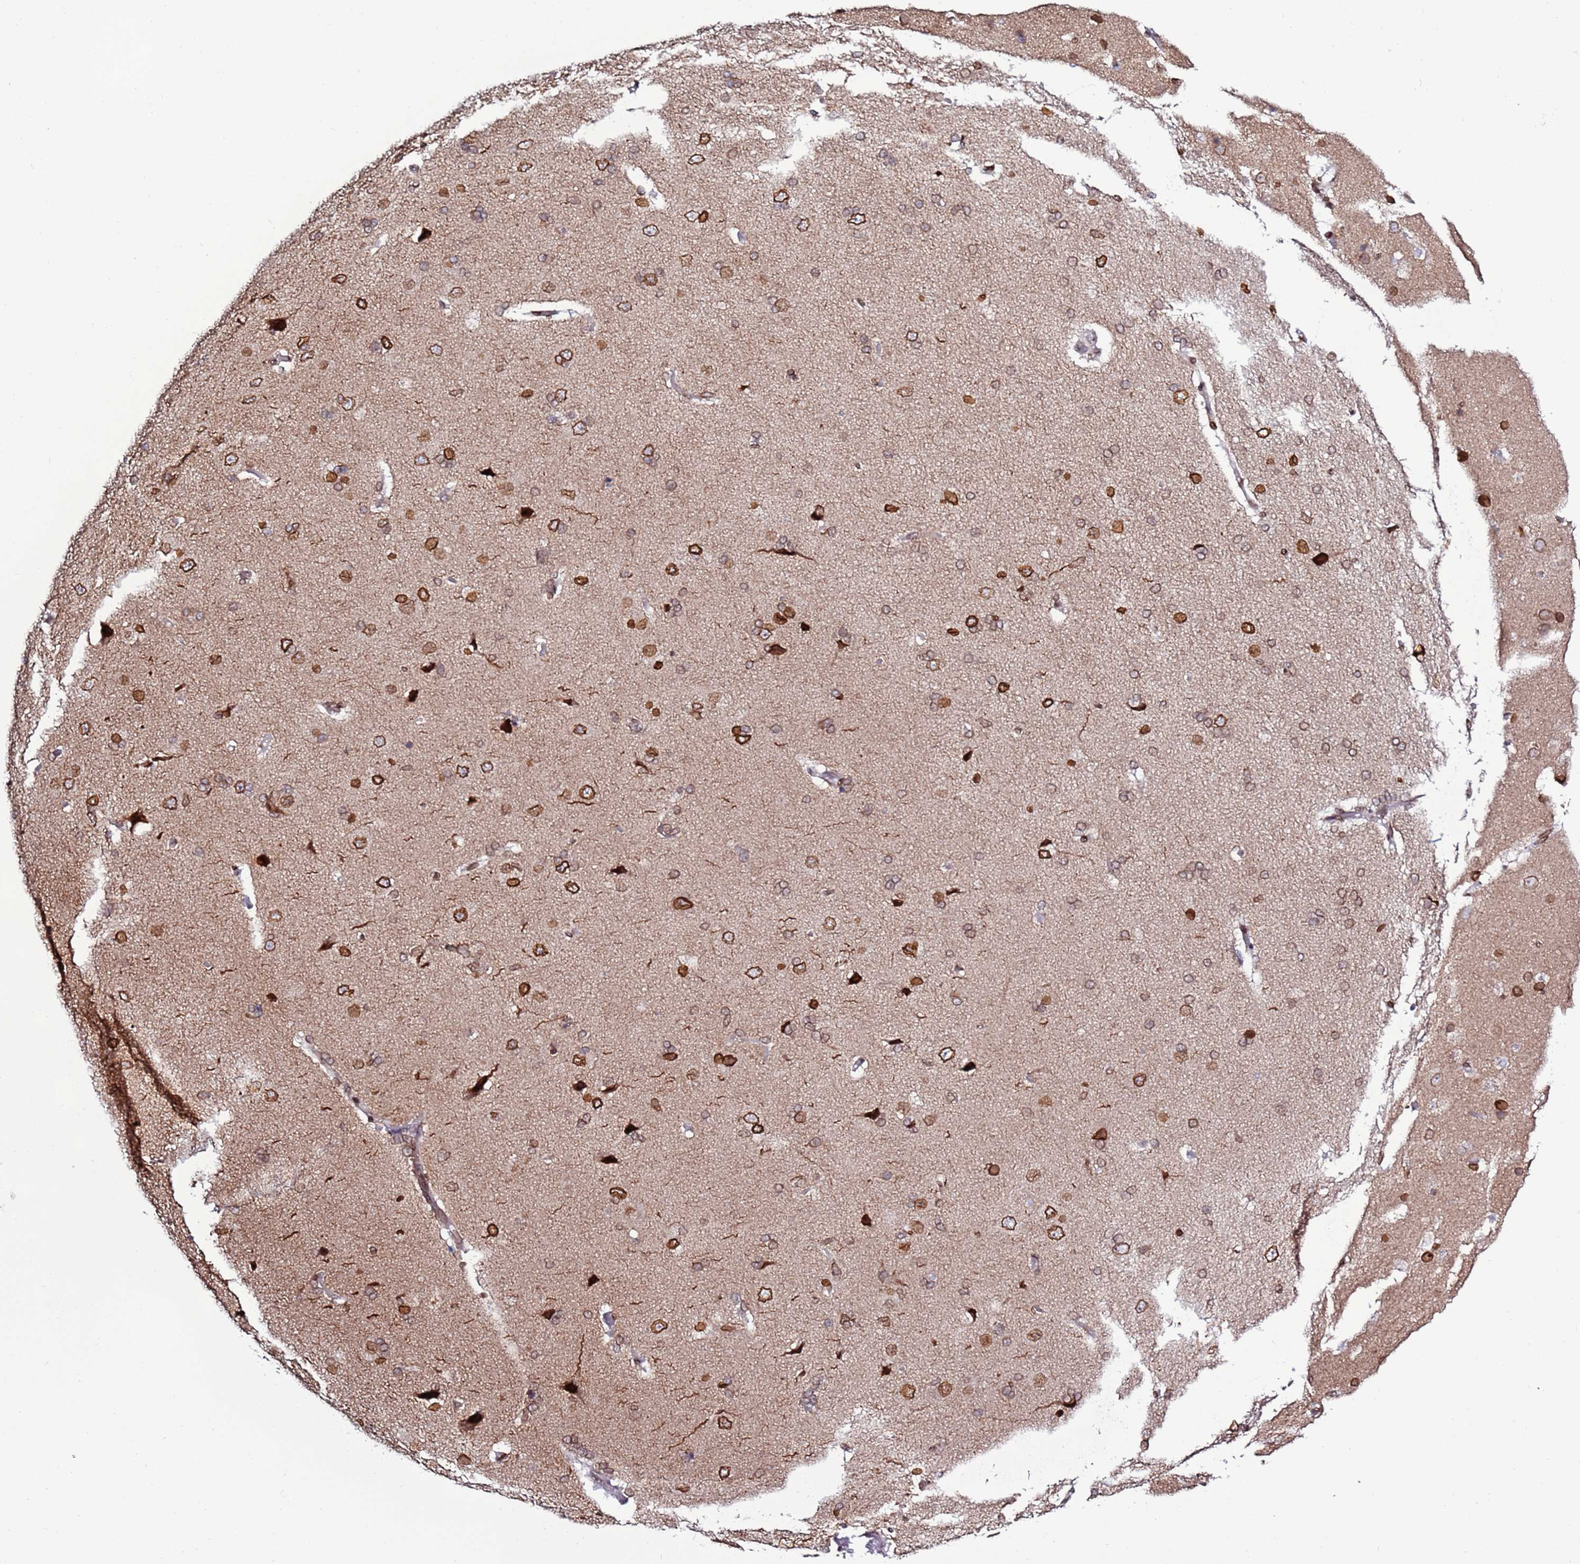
{"staining": {"intensity": "moderate", "quantity": "<25%", "location": "nuclear"}, "tissue": "cerebral cortex", "cell_type": "Endothelial cells", "image_type": "normal", "snomed": [{"axis": "morphology", "description": "Normal tissue, NOS"}, {"axis": "topography", "description": "Cerebral cortex"}], "caption": "Immunohistochemistry histopathology image of unremarkable human cerebral cortex stained for a protein (brown), which reveals low levels of moderate nuclear staining in approximately <25% of endothelial cells.", "gene": "TOR1AIP1", "patient": {"sex": "male", "age": 62}}